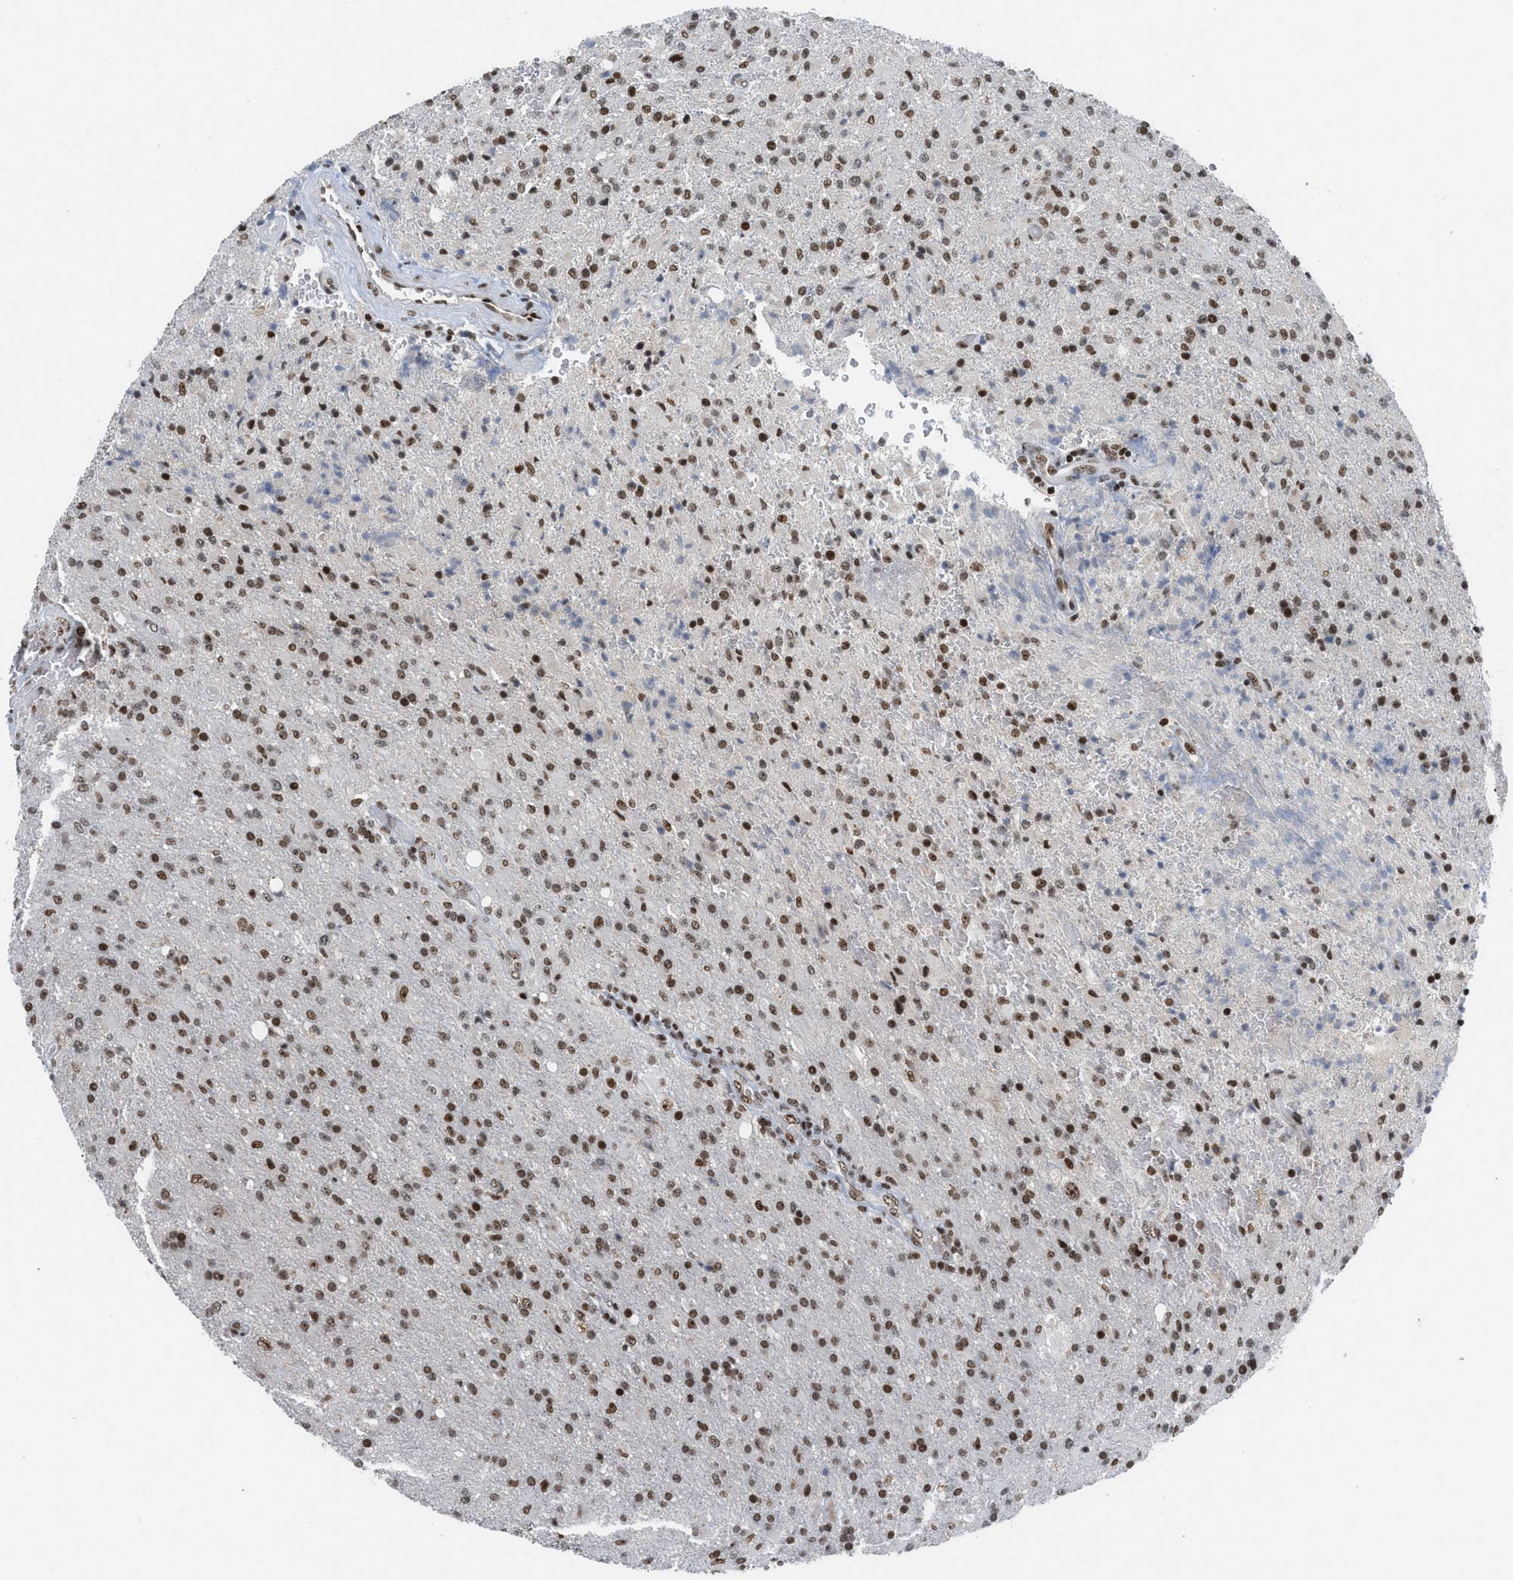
{"staining": {"intensity": "strong", "quantity": ">75%", "location": "nuclear"}, "tissue": "glioma", "cell_type": "Tumor cells", "image_type": "cancer", "snomed": [{"axis": "morphology", "description": "Glioma, malignant, High grade"}, {"axis": "topography", "description": "Brain"}], "caption": "Tumor cells demonstrate high levels of strong nuclear positivity in about >75% of cells in human malignant high-grade glioma.", "gene": "RAD51B", "patient": {"sex": "male", "age": 71}}